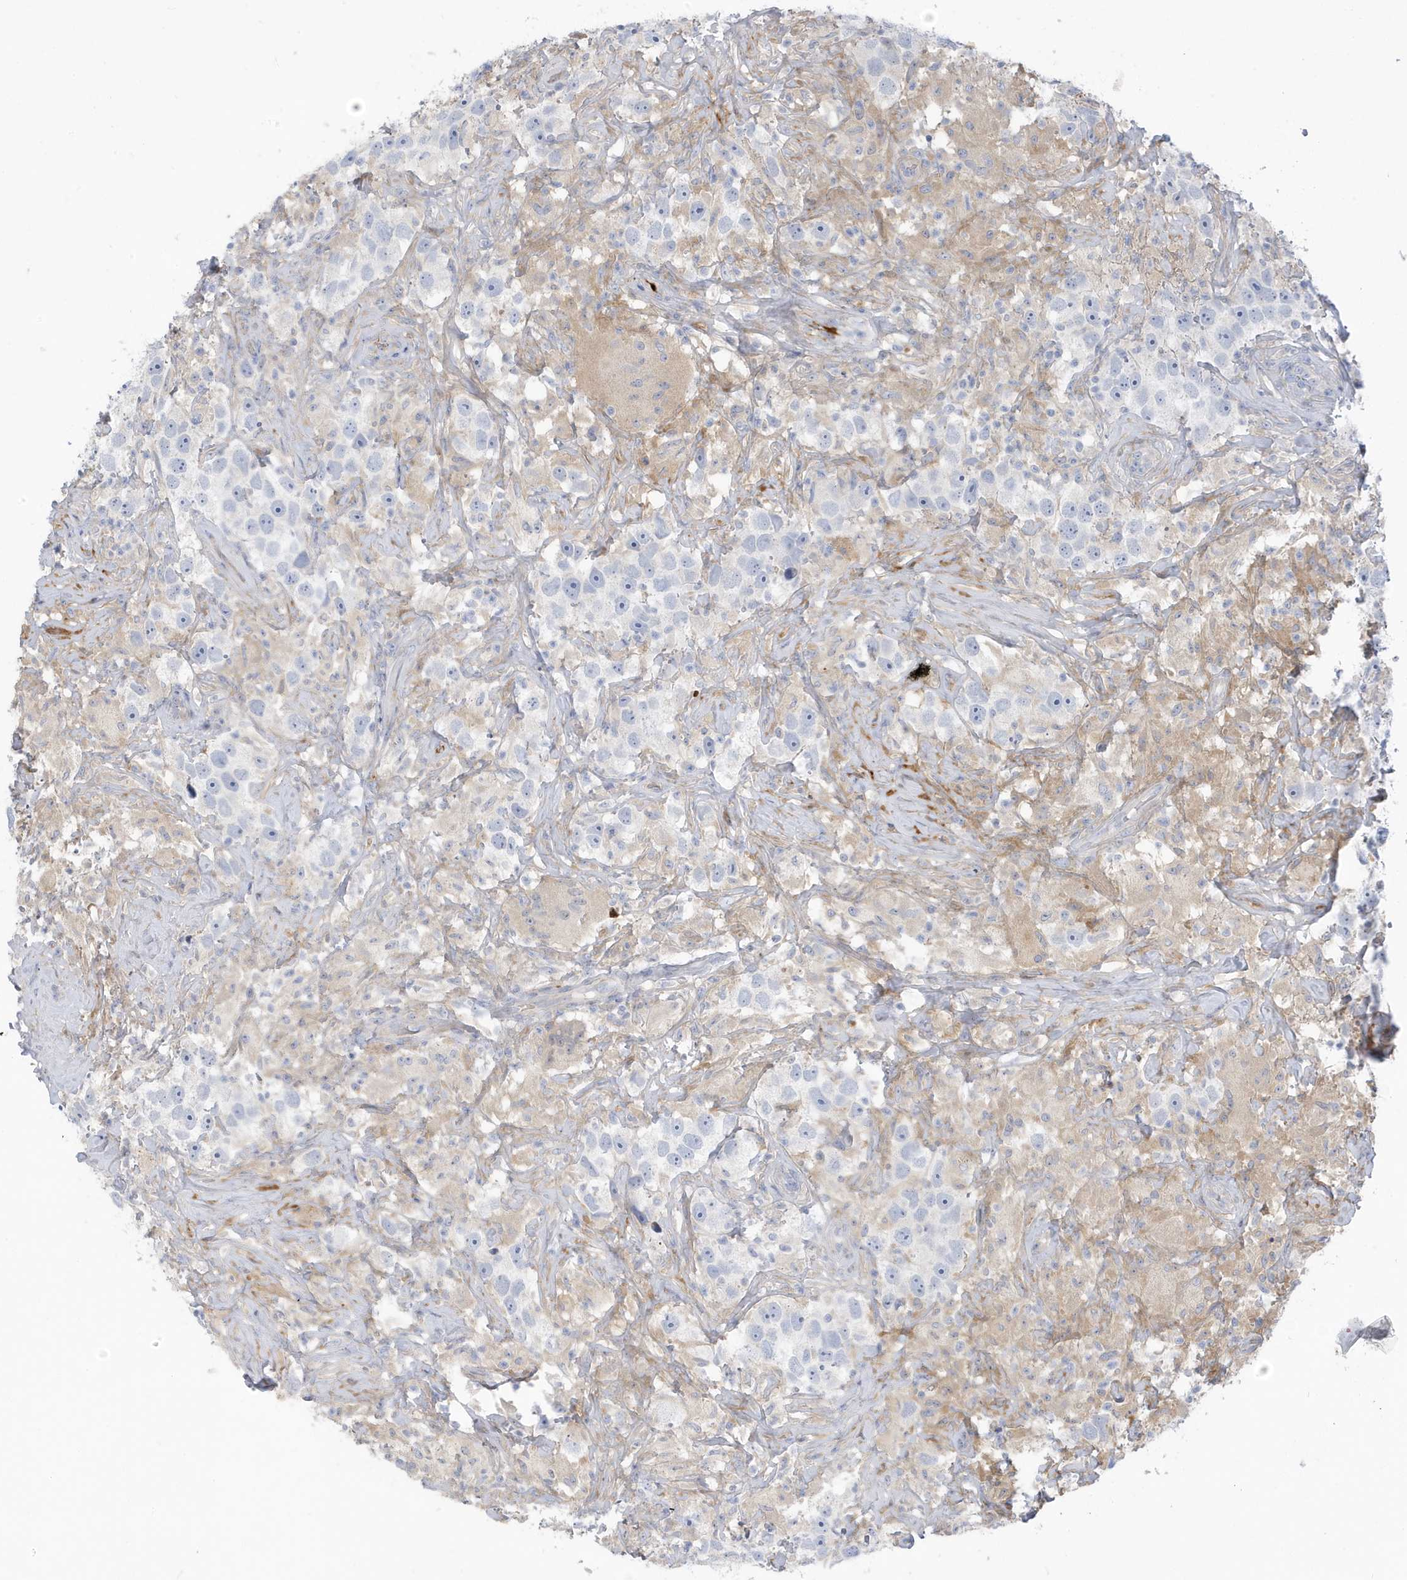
{"staining": {"intensity": "negative", "quantity": "none", "location": "none"}, "tissue": "testis cancer", "cell_type": "Tumor cells", "image_type": "cancer", "snomed": [{"axis": "morphology", "description": "Seminoma, NOS"}, {"axis": "topography", "description": "Testis"}], "caption": "Testis cancer was stained to show a protein in brown. There is no significant staining in tumor cells. (DAB immunohistochemistry with hematoxylin counter stain).", "gene": "ATP13A5", "patient": {"sex": "male", "age": 49}}